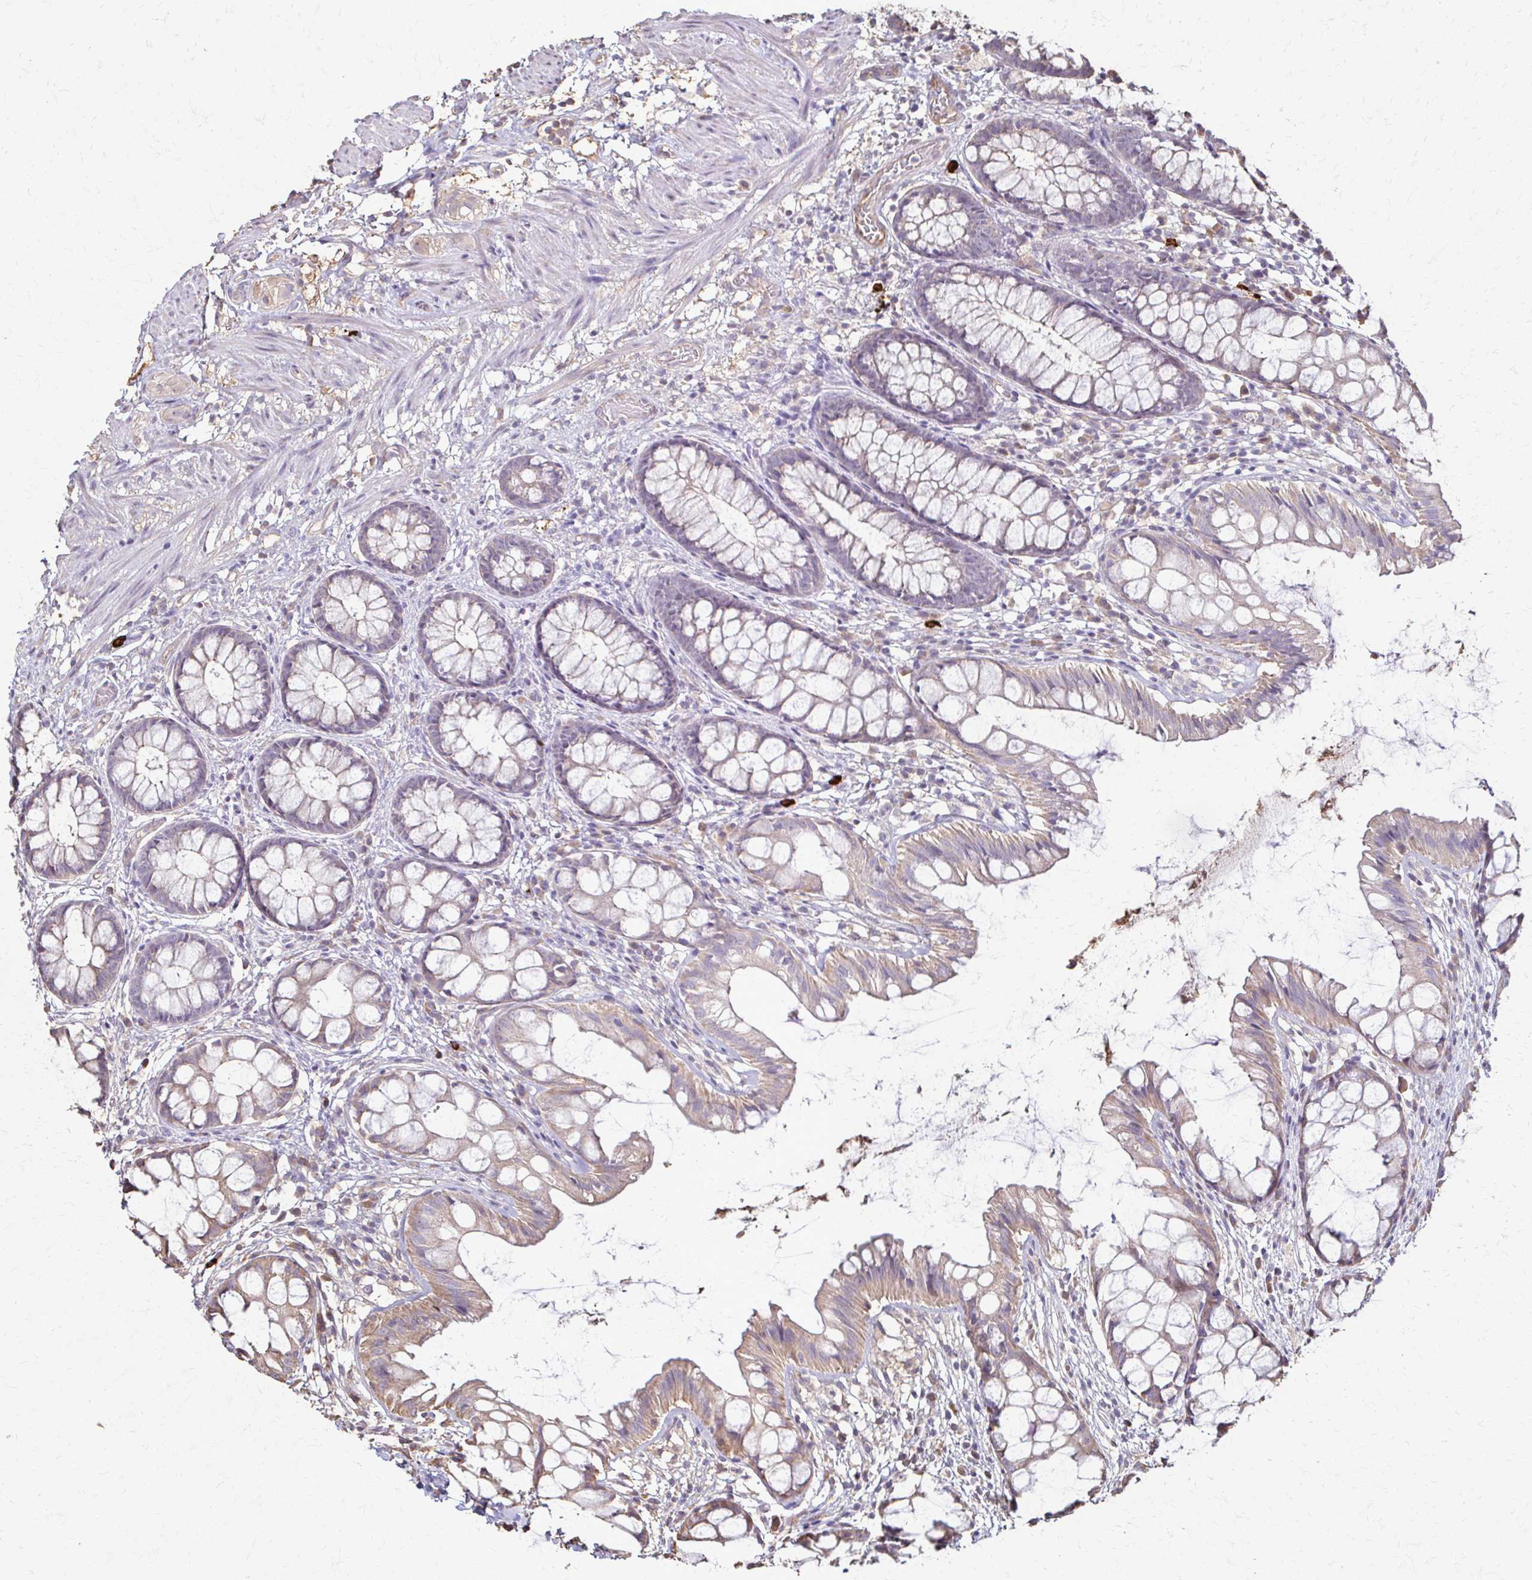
{"staining": {"intensity": "weak", "quantity": "25%-75%", "location": "cytoplasmic/membranous"}, "tissue": "rectum", "cell_type": "Glandular cells", "image_type": "normal", "snomed": [{"axis": "morphology", "description": "Normal tissue, NOS"}, {"axis": "topography", "description": "Rectum"}], "caption": "Immunohistochemistry (IHC) (DAB (3,3'-diaminobenzidine)) staining of benign human rectum shows weak cytoplasmic/membranous protein expression in about 25%-75% of glandular cells. The protein of interest is shown in brown color, while the nuclei are stained blue.", "gene": "IL18BP", "patient": {"sex": "female", "age": 62}}